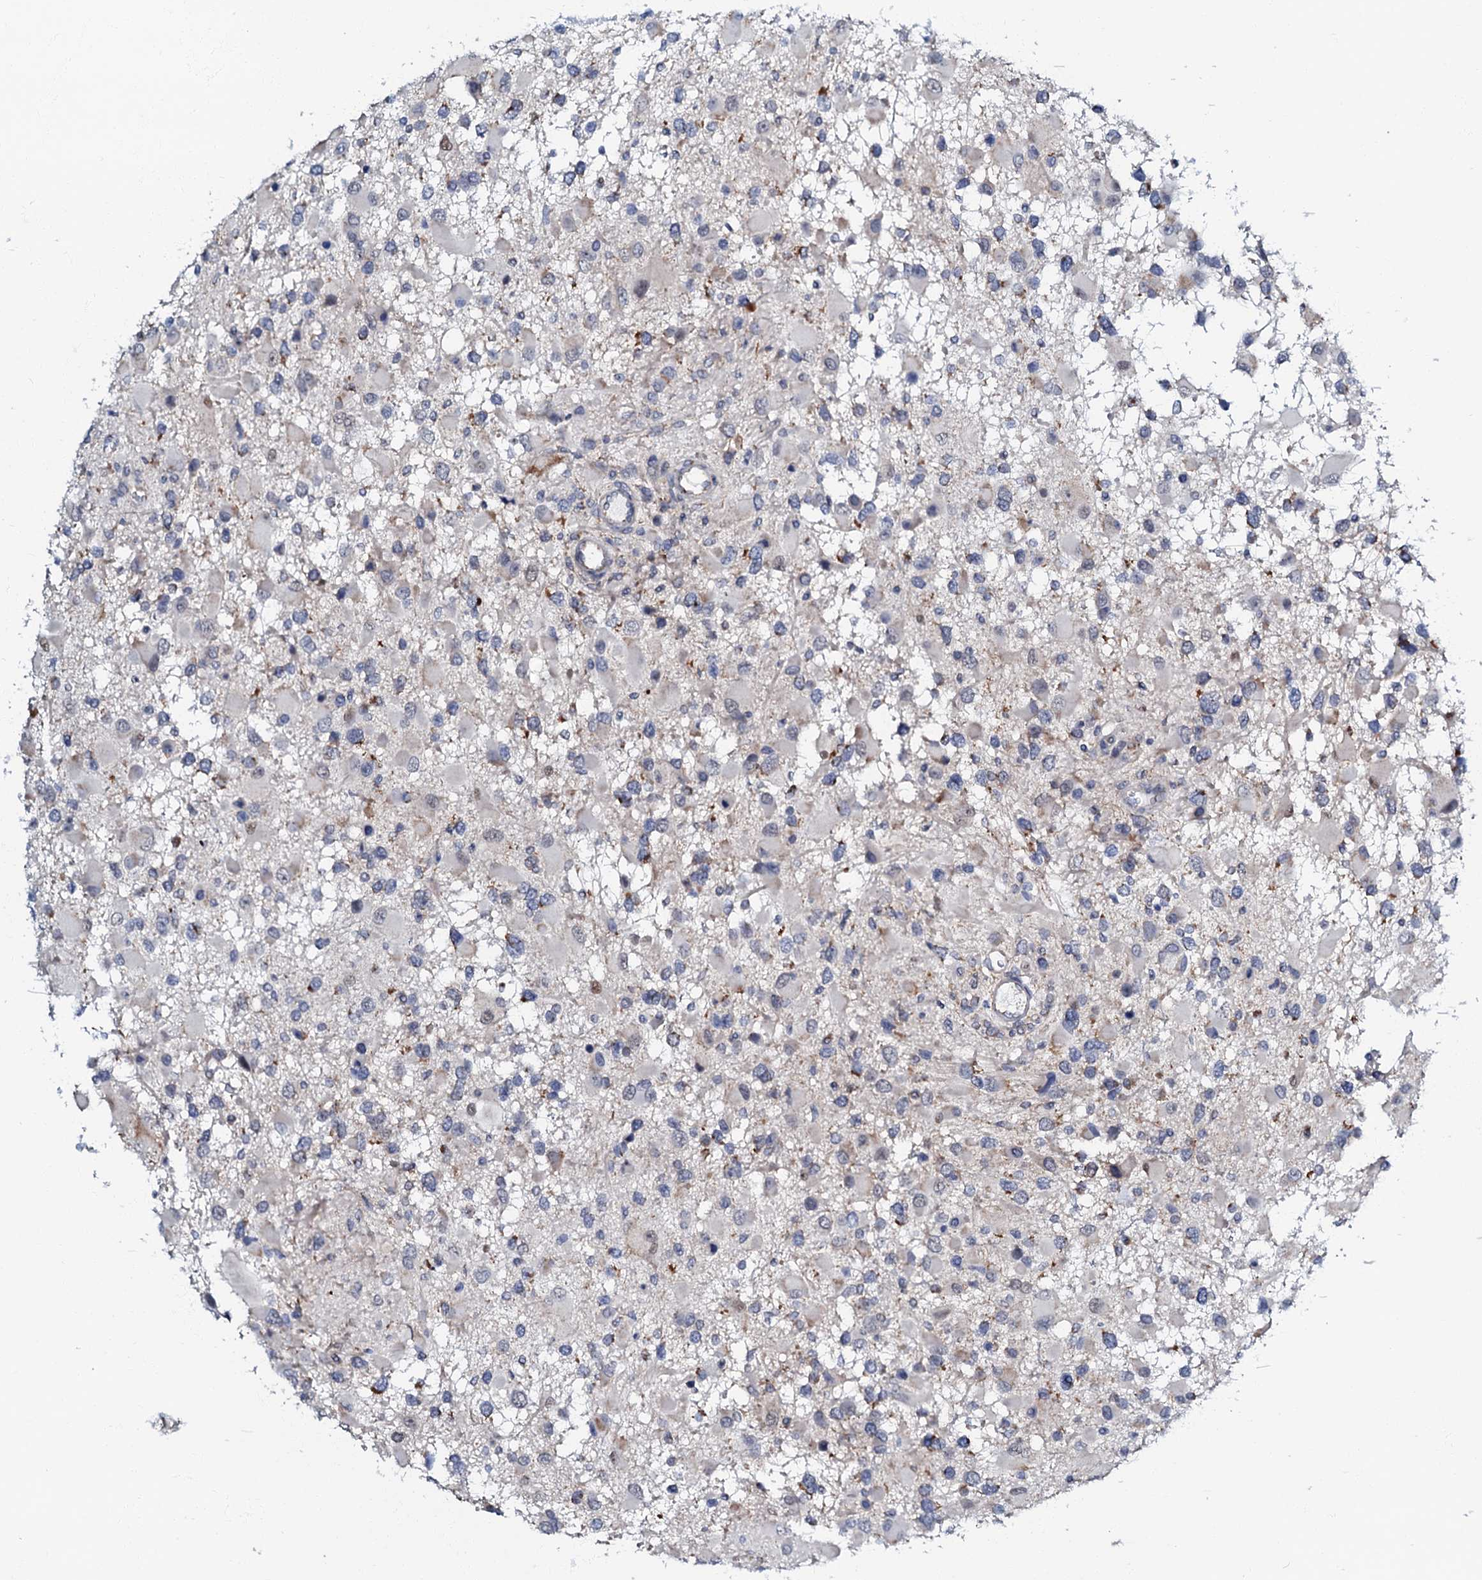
{"staining": {"intensity": "moderate", "quantity": "<25%", "location": "cytoplasmic/membranous"}, "tissue": "glioma", "cell_type": "Tumor cells", "image_type": "cancer", "snomed": [{"axis": "morphology", "description": "Glioma, malignant, High grade"}, {"axis": "topography", "description": "Brain"}], "caption": "A micrograph of high-grade glioma (malignant) stained for a protein exhibits moderate cytoplasmic/membranous brown staining in tumor cells.", "gene": "MRPL51", "patient": {"sex": "male", "age": 53}}